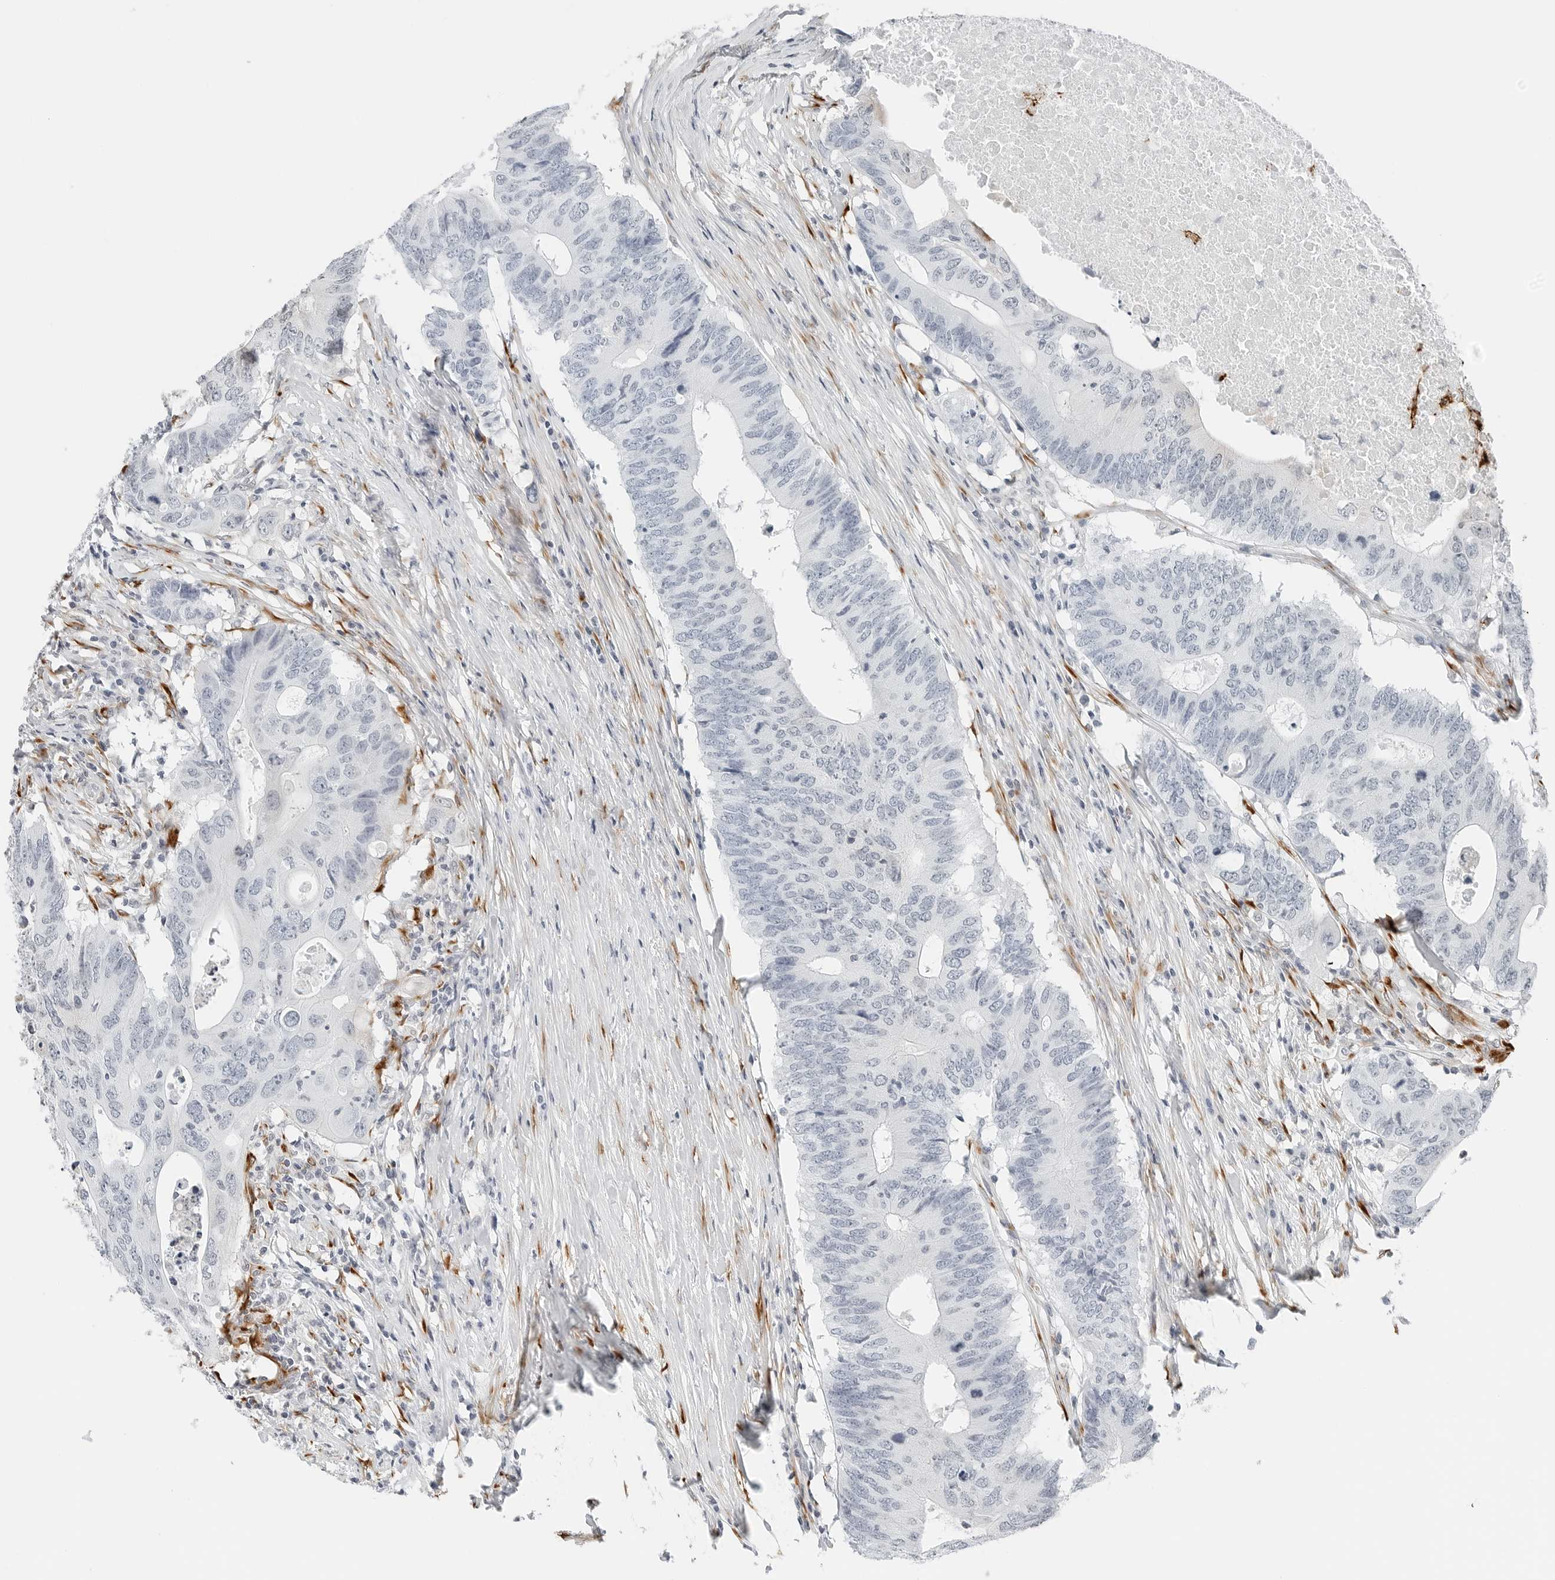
{"staining": {"intensity": "weak", "quantity": "<25%", "location": "cytoplasmic/membranous"}, "tissue": "colorectal cancer", "cell_type": "Tumor cells", "image_type": "cancer", "snomed": [{"axis": "morphology", "description": "Adenocarcinoma, NOS"}, {"axis": "topography", "description": "Colon"}], "caption": "Histopathology image shows no protein expression in tumor cells of colorectal cancer tissue.", "gene": "P4HA2", "patient": {"sex": "male", "age": 71}}